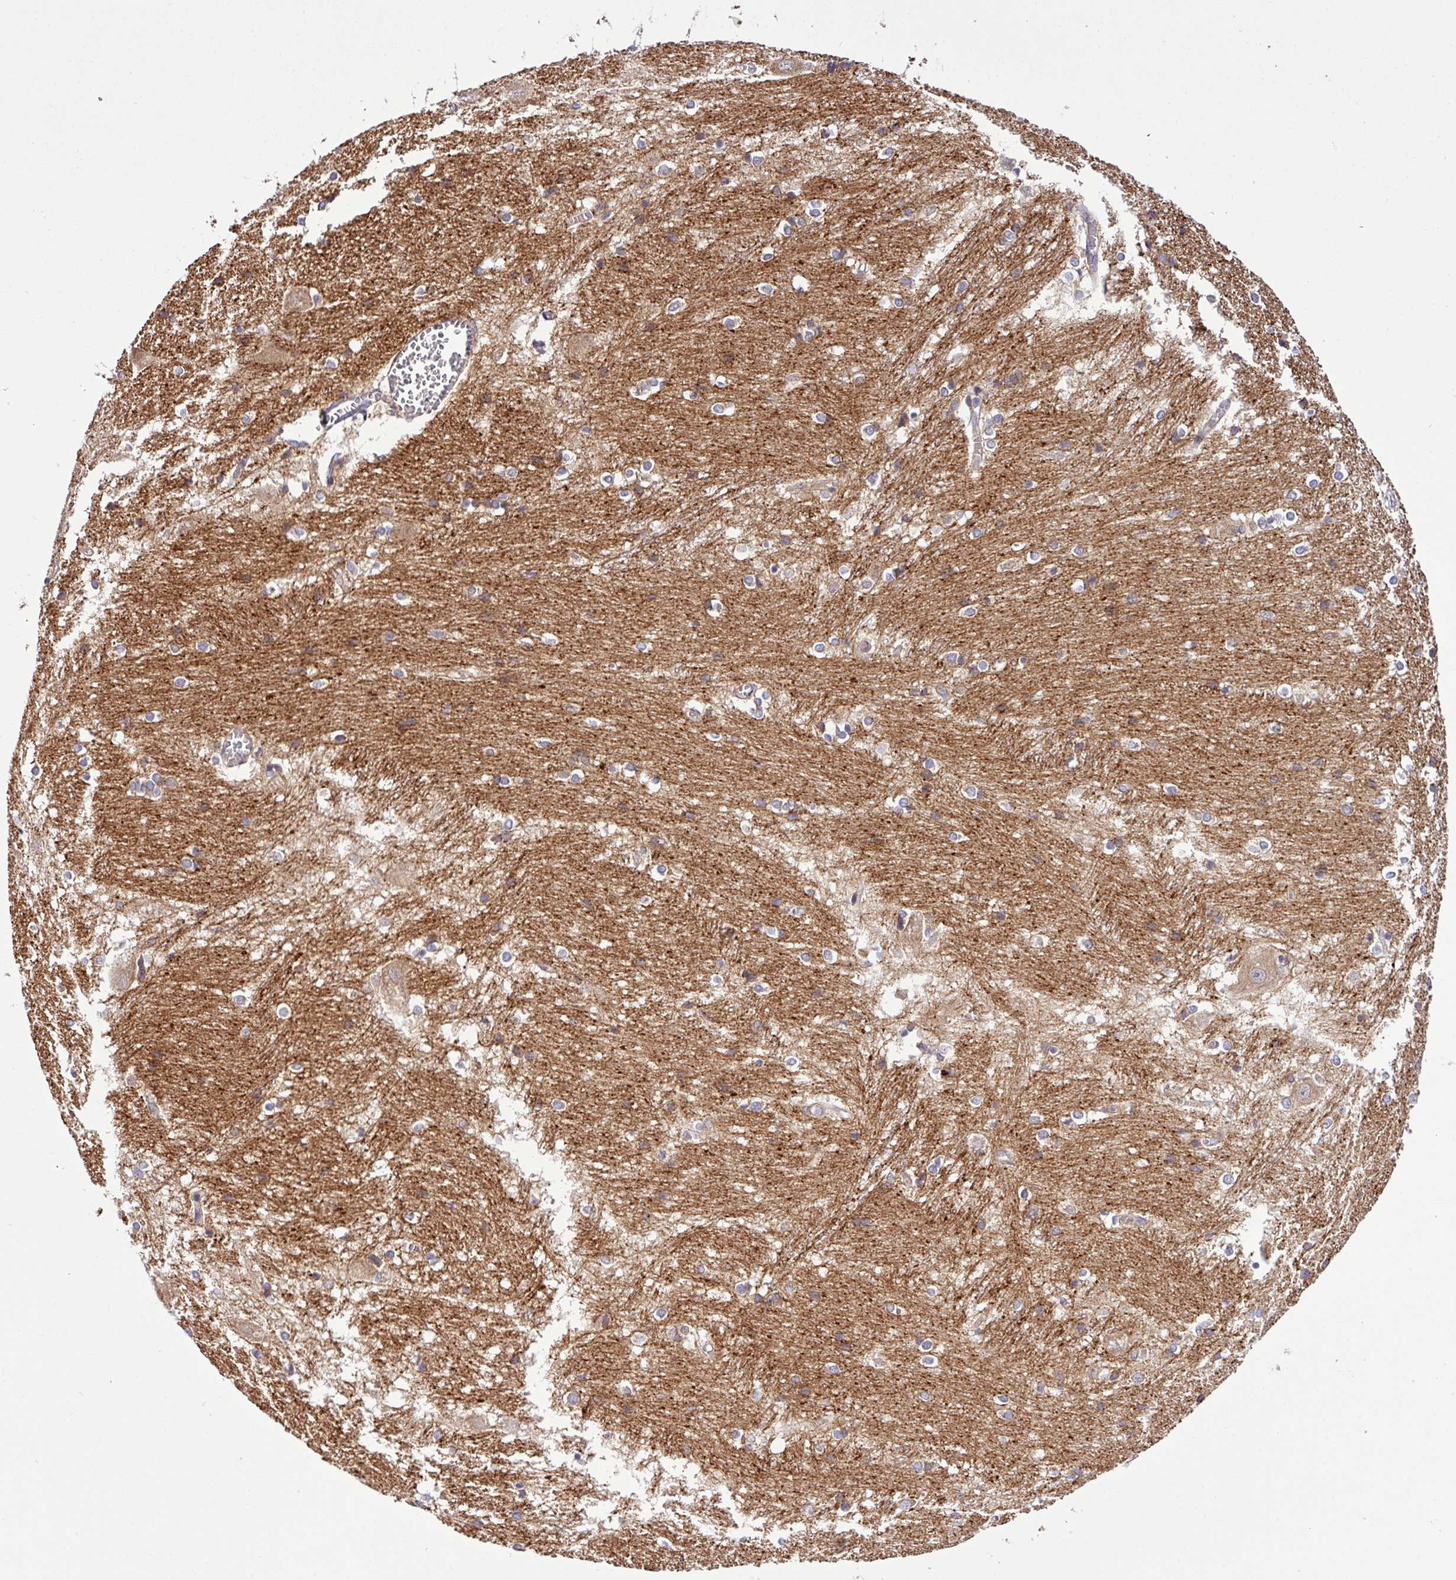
{"staining": {"intensity": "weak", "quantity": "<25%", "location": "cytoplasmic/membranous"}, "tissue": "caudate", "cell_type": "Glial cells", "image_type": "normal", "snomed": [{"axis": "morphology", "description": "Normal tissue, NOS"}, {"axis": "topography", "description": "Lateral ventricle wall"}], "caption": "Glial cells are negative for brown protein staining in benign caudate. Brightfield microscopy of IHC stained with DAB (brown) and hematoxylin (blue), captured at high magnification.", "gene": "TM2D2", "patient": {"sex": "male", "age": 37}}